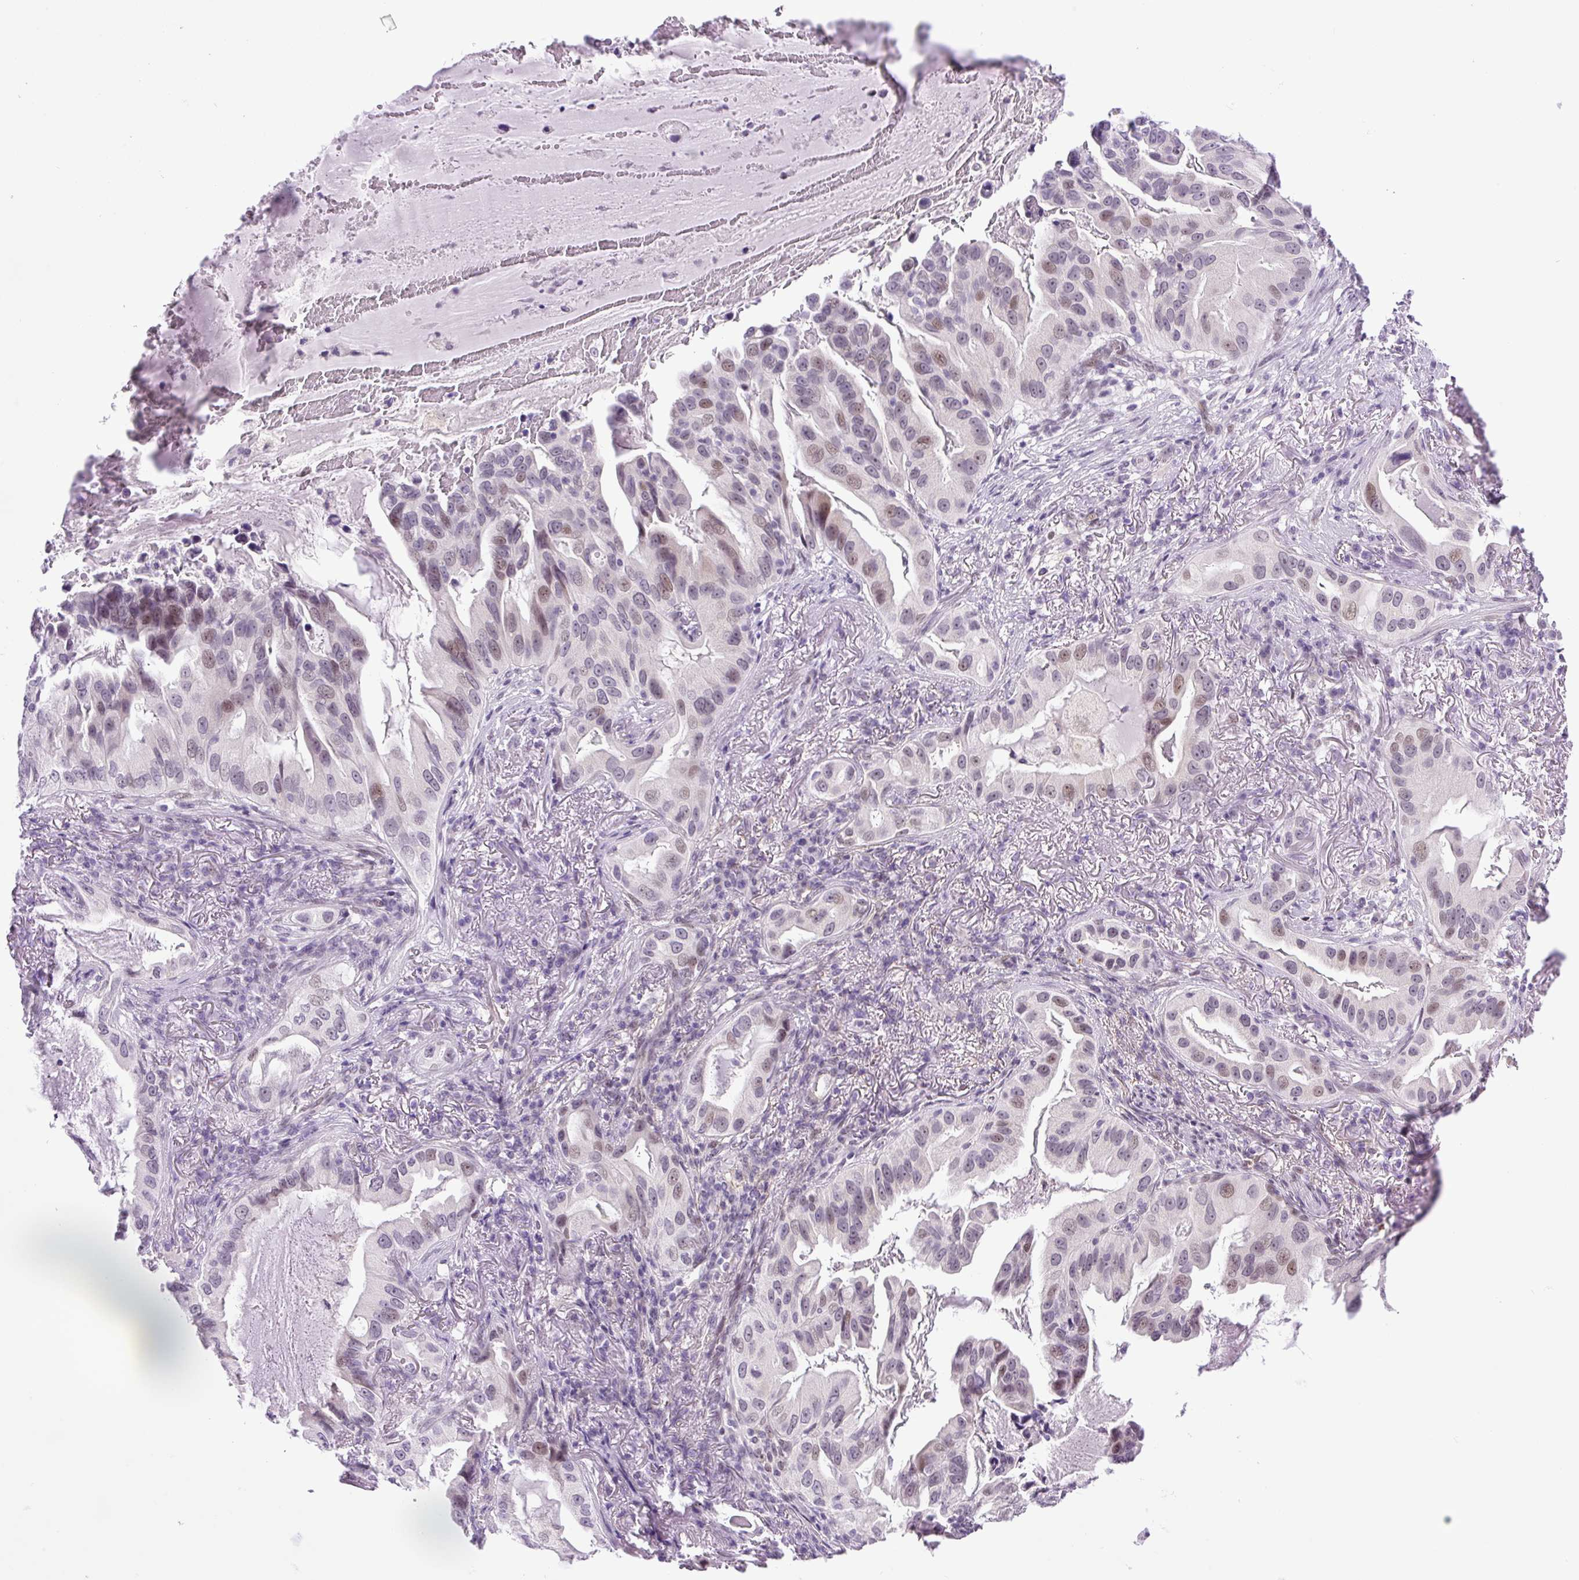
{"staining": {"intensity": "weak", "quantity": "<25%", "location": "nuclear"}, "tissue": "lung cancer", "cell_type": "Tumor cells", "image_type": "cancer", "snomed": [{"axis": "morphology", "description": "Adenocarcinoma, NOS"}, {"axis": "topography", "description": "Lung"}], "caption": "A high-resolution image shows IHC staining of adenocarcinoma (lung), which exhibits no significant positivity in tumor cells. (DAB IHC visualized using brightfield microscopy, high magnification).", "gene": "RHBDD2", "patient": {"sex": "female", "age": 69}}